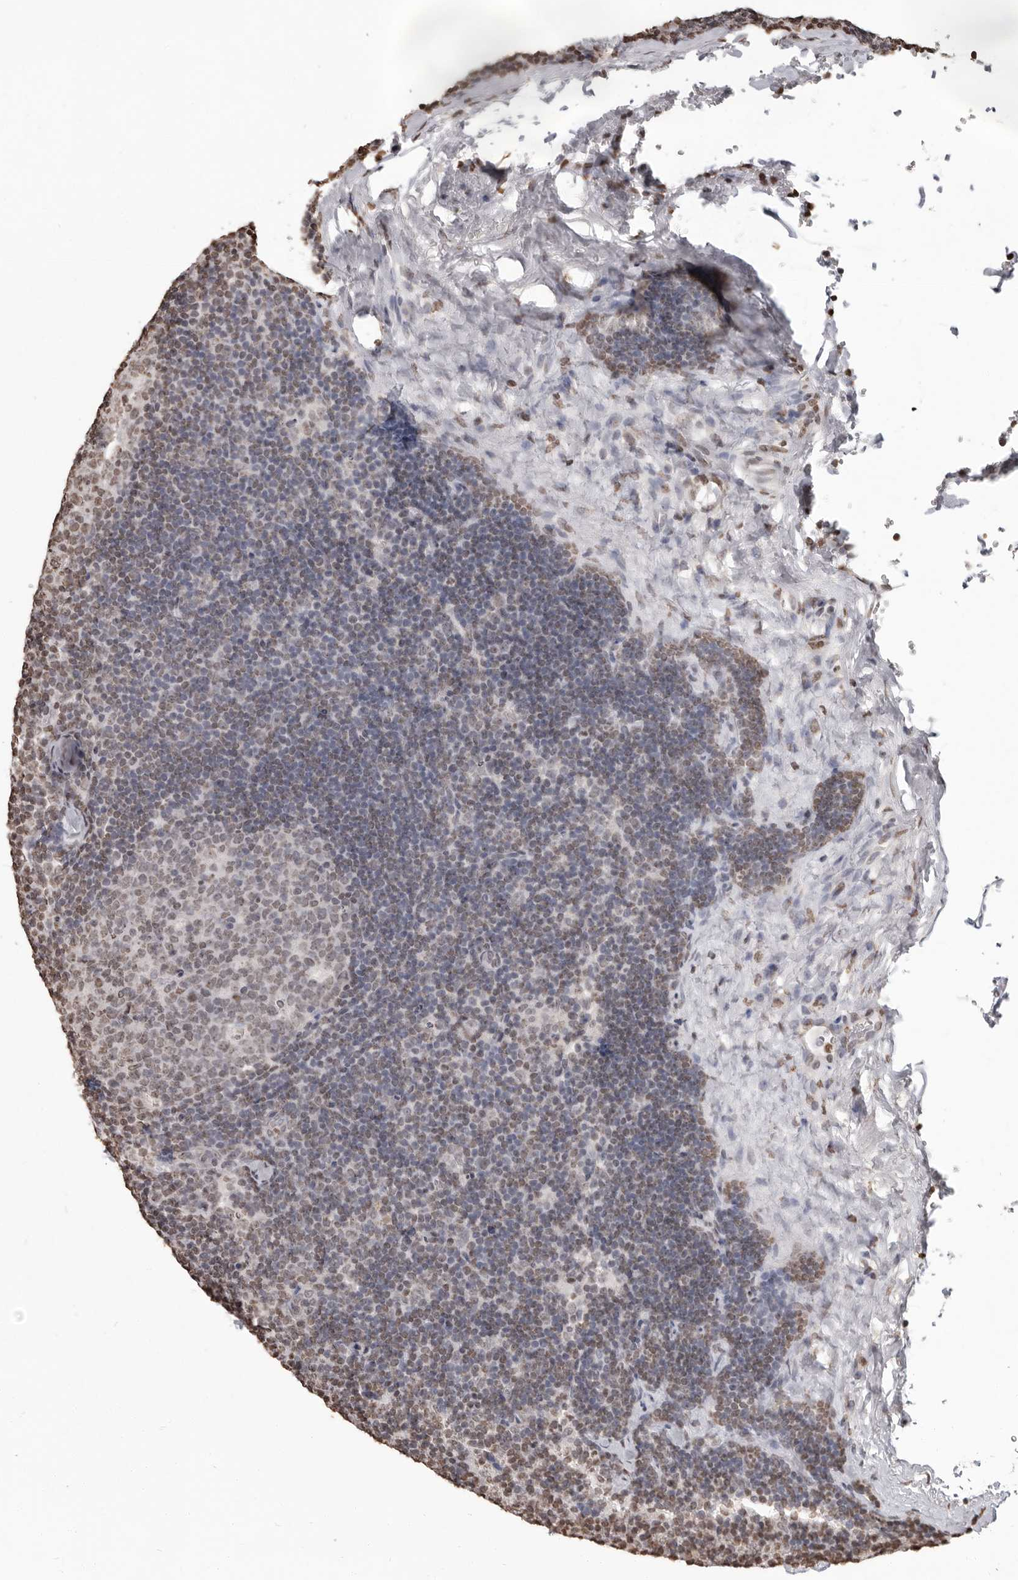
{"staining": {"intensity": "weak", "quantity": "<25%", "location": "nuclear"}, "tissue": "lymph node", "cell_type": "Germinal center cells", "image_type": "normal", "snomed": [{"axis": "morphology", "description": "Normal tissue, NOS"}, {"axis": "topography", "description": "Lymph node"}], "caption": "Germinal center cells are negative for brown protein staining in benign lymph node. Nuclei are stained in blue.", "gene": "WDR45", "patient": {"sex": "female", "age": 22}}